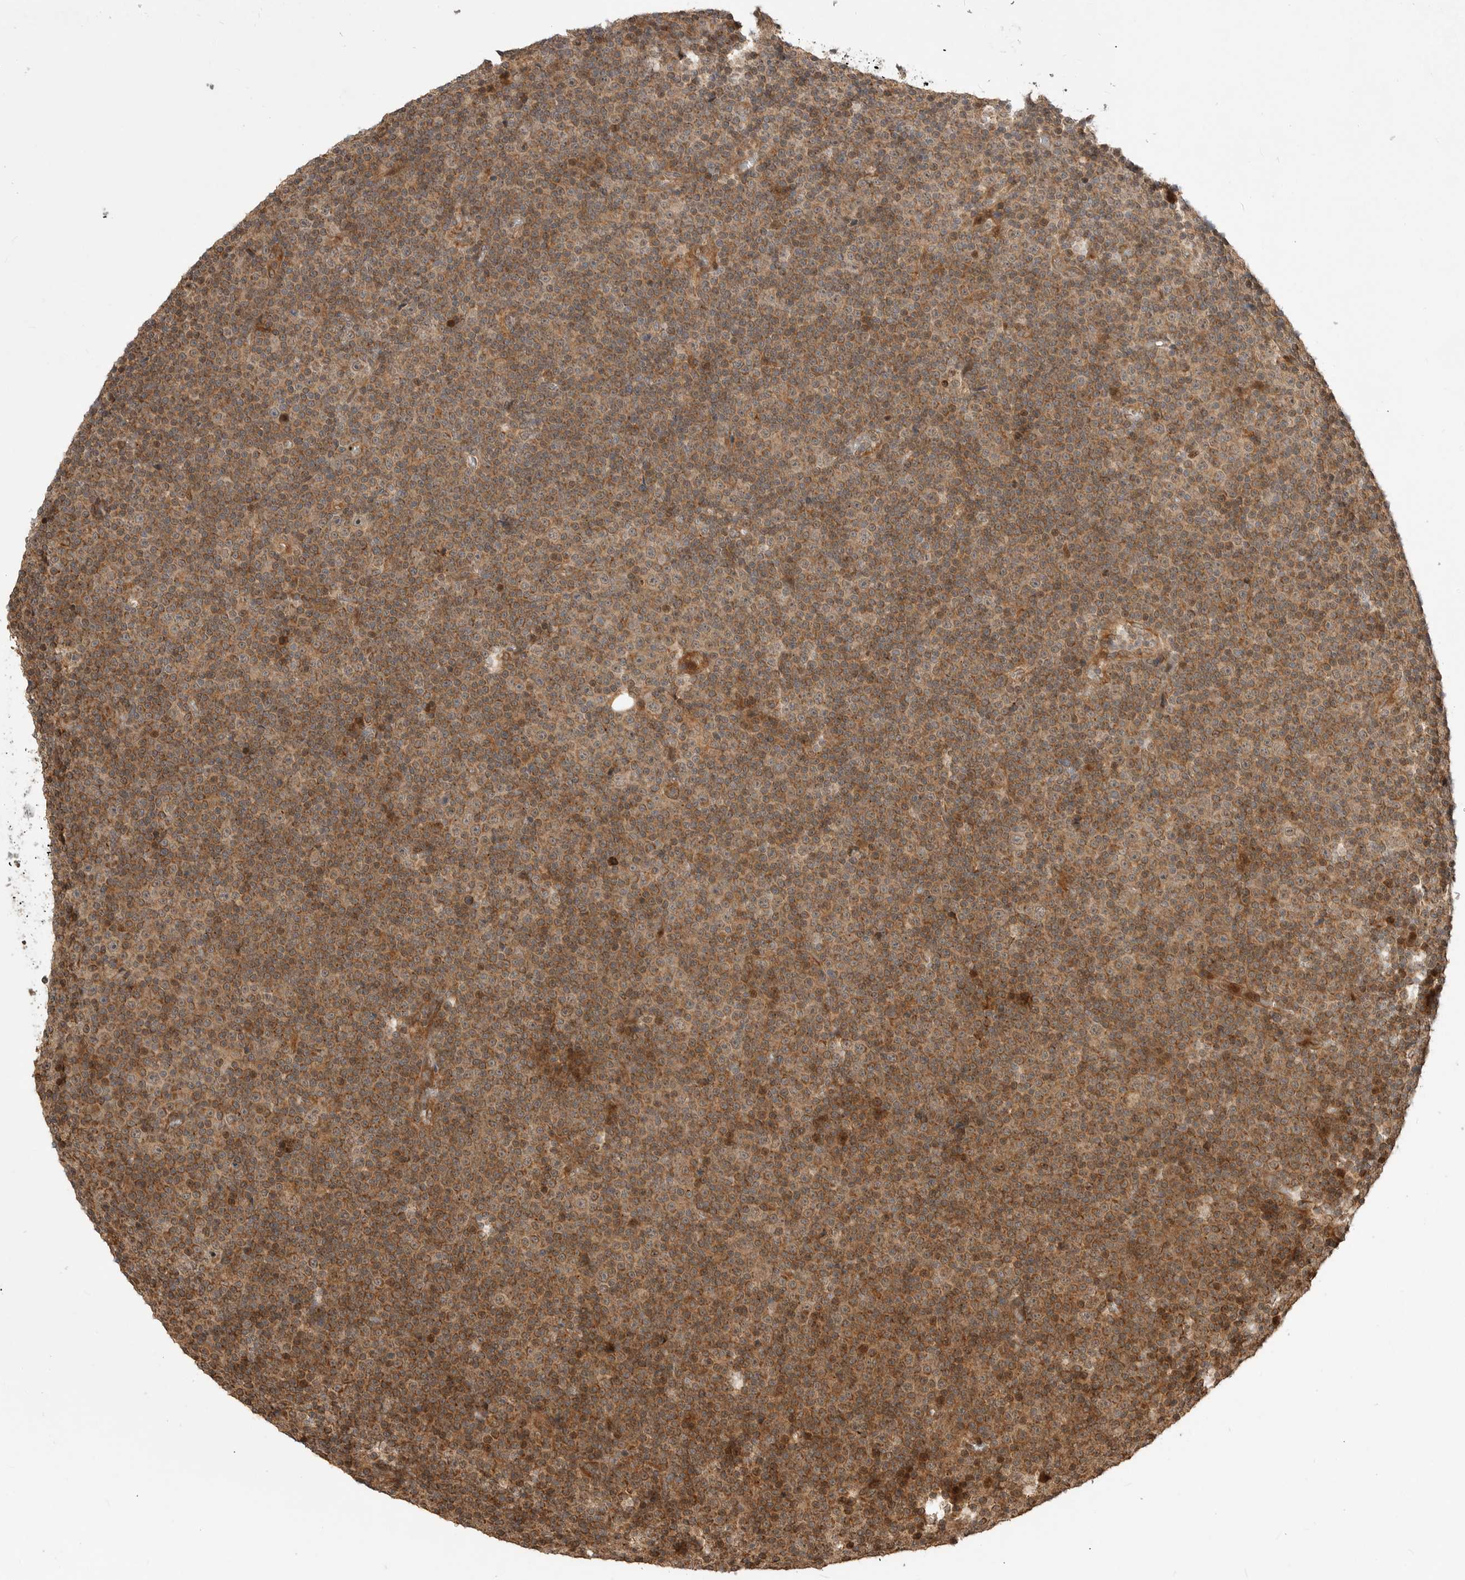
{"staining": {"intensity": "weak", "quantity": ">75%", "location": "cytoplasmic/membranous"}, "tissue": "lymphoma", "cell_type": "Tumor cells", "image_type": "cancer", "snomed": [{"axis": "morphology", "description": "Malignant lymphoma, non-Hodgkin's type, Low grade"}, {"axis": "topography", "description": "Lymph node"}], "caption": "Lymphoma stained with a protein marker shows weak staining in tumor cells.", "gene": "ADPRS", "patient": {"sex": "female", "age": 67}}